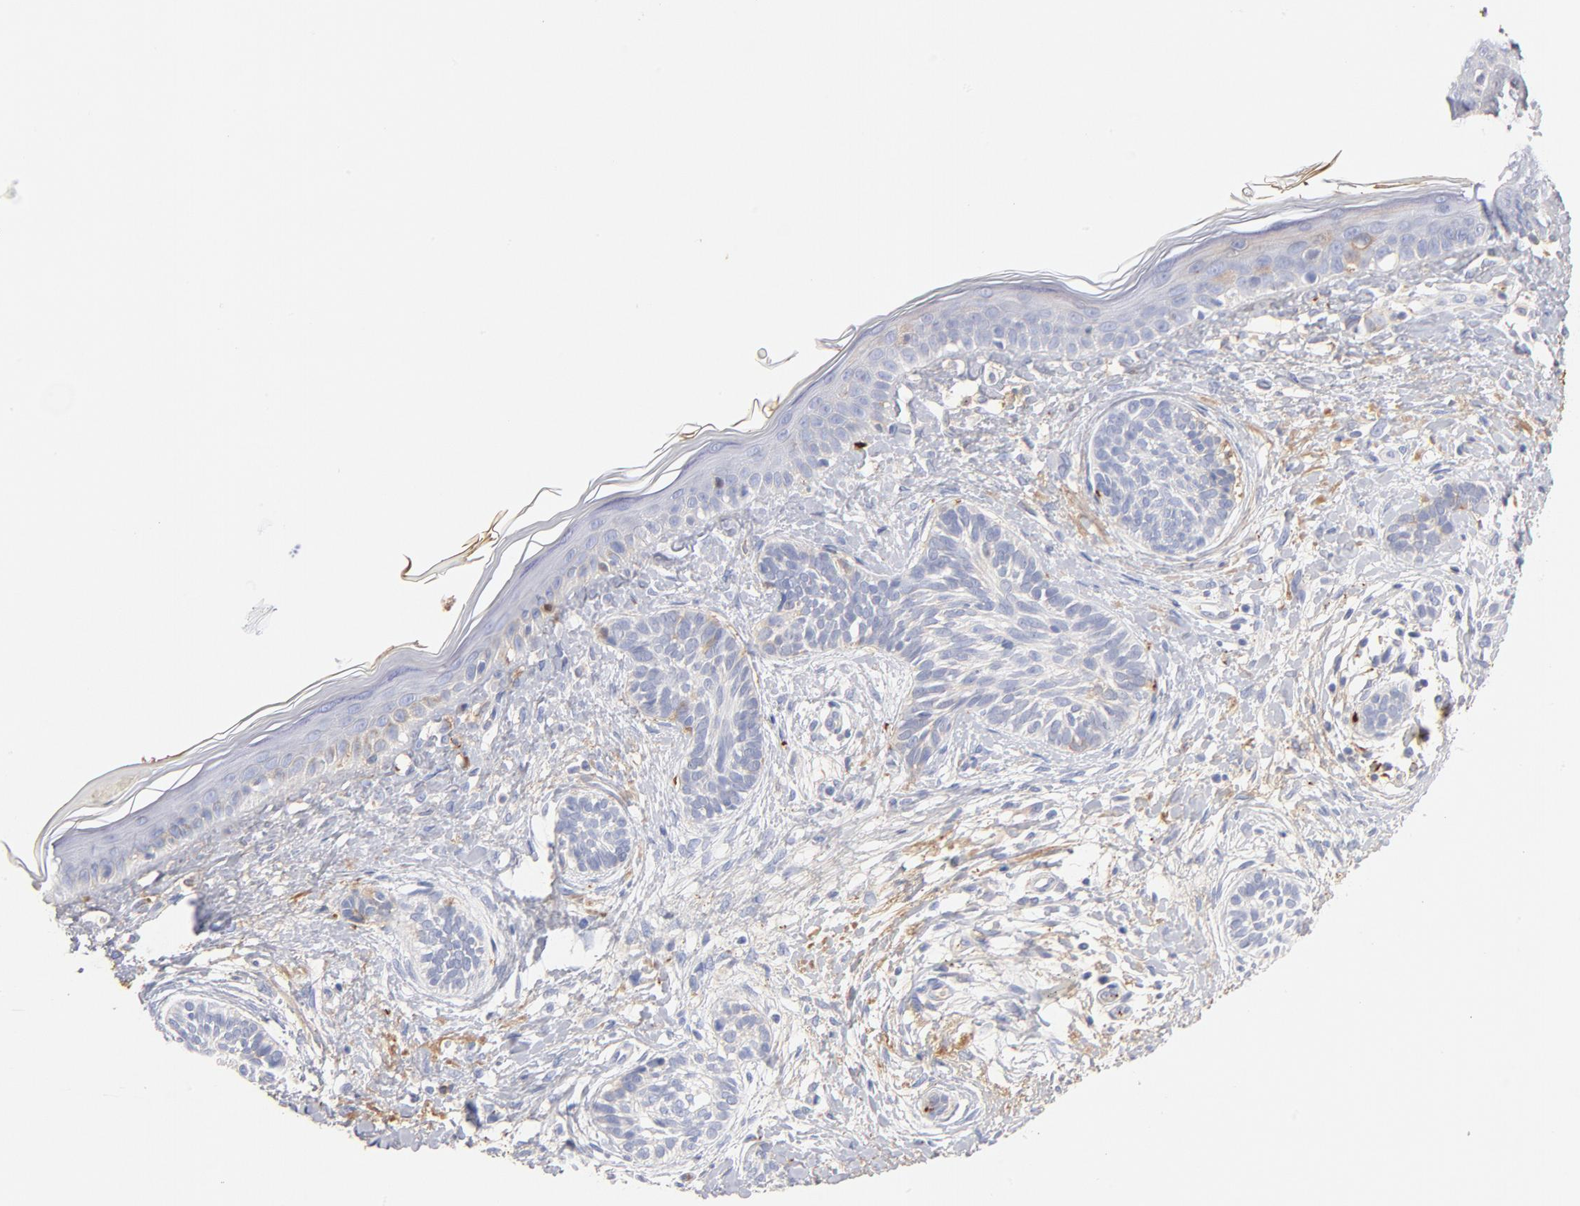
{"staining": {"intensity": "negative", "quantity": "none", "location": "none"}, "tissue": "skin cancer", "cell_type": "Tumor cells", "image_type": "cancer", "snomed": [{"axis": "morphology", "description": "Normal tissue, NOS"}, {"axis": "morphology", "description": "Basal cell carcinoma"}, {"axis": "topography", "description": "Skin"}], "caption": "Protein analysis of basal cell carcinoma (skin) displays no significant staining in tumor cells.", "gene": "C3", "patient": {"sex": "male", "age": 63}}